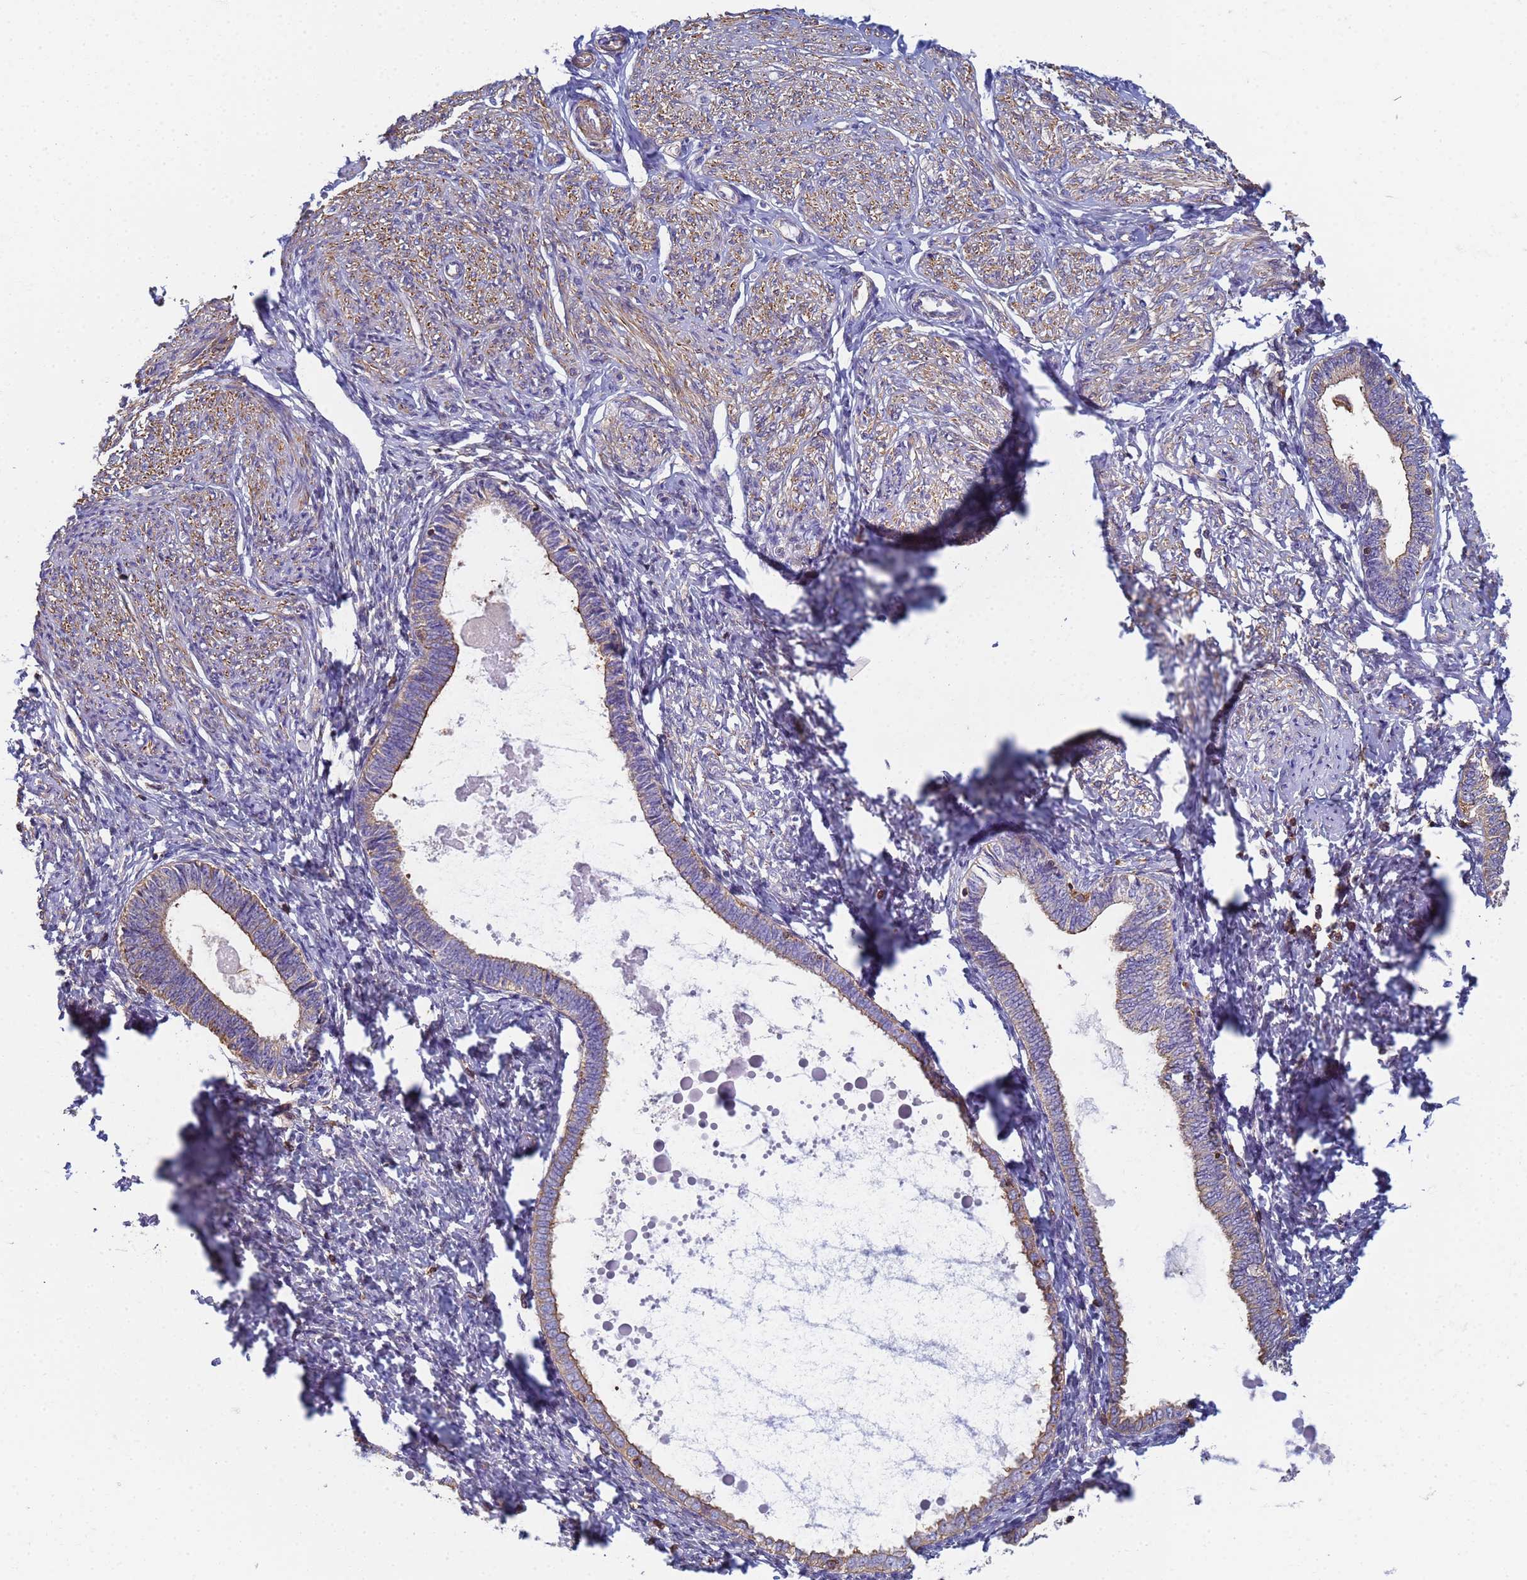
{"staining": {"intensity": "negative", "quantity": "none", "location": "none"}, "tissue": "endometrium", "cell_type": "Cells in endometrial stroma", "image_type": "normal", "snomed": [{"axis": "morphology", "description": "Normal tissue, NOS"}, {"axis": "topography", "description": "Endometrium"}], "caption": "Micrograph shows no protein expression in cells in endometrial stroma of normal endometrium.", "gene": "ZNG1A", "patient": {"sex": "female", "age": 72}}